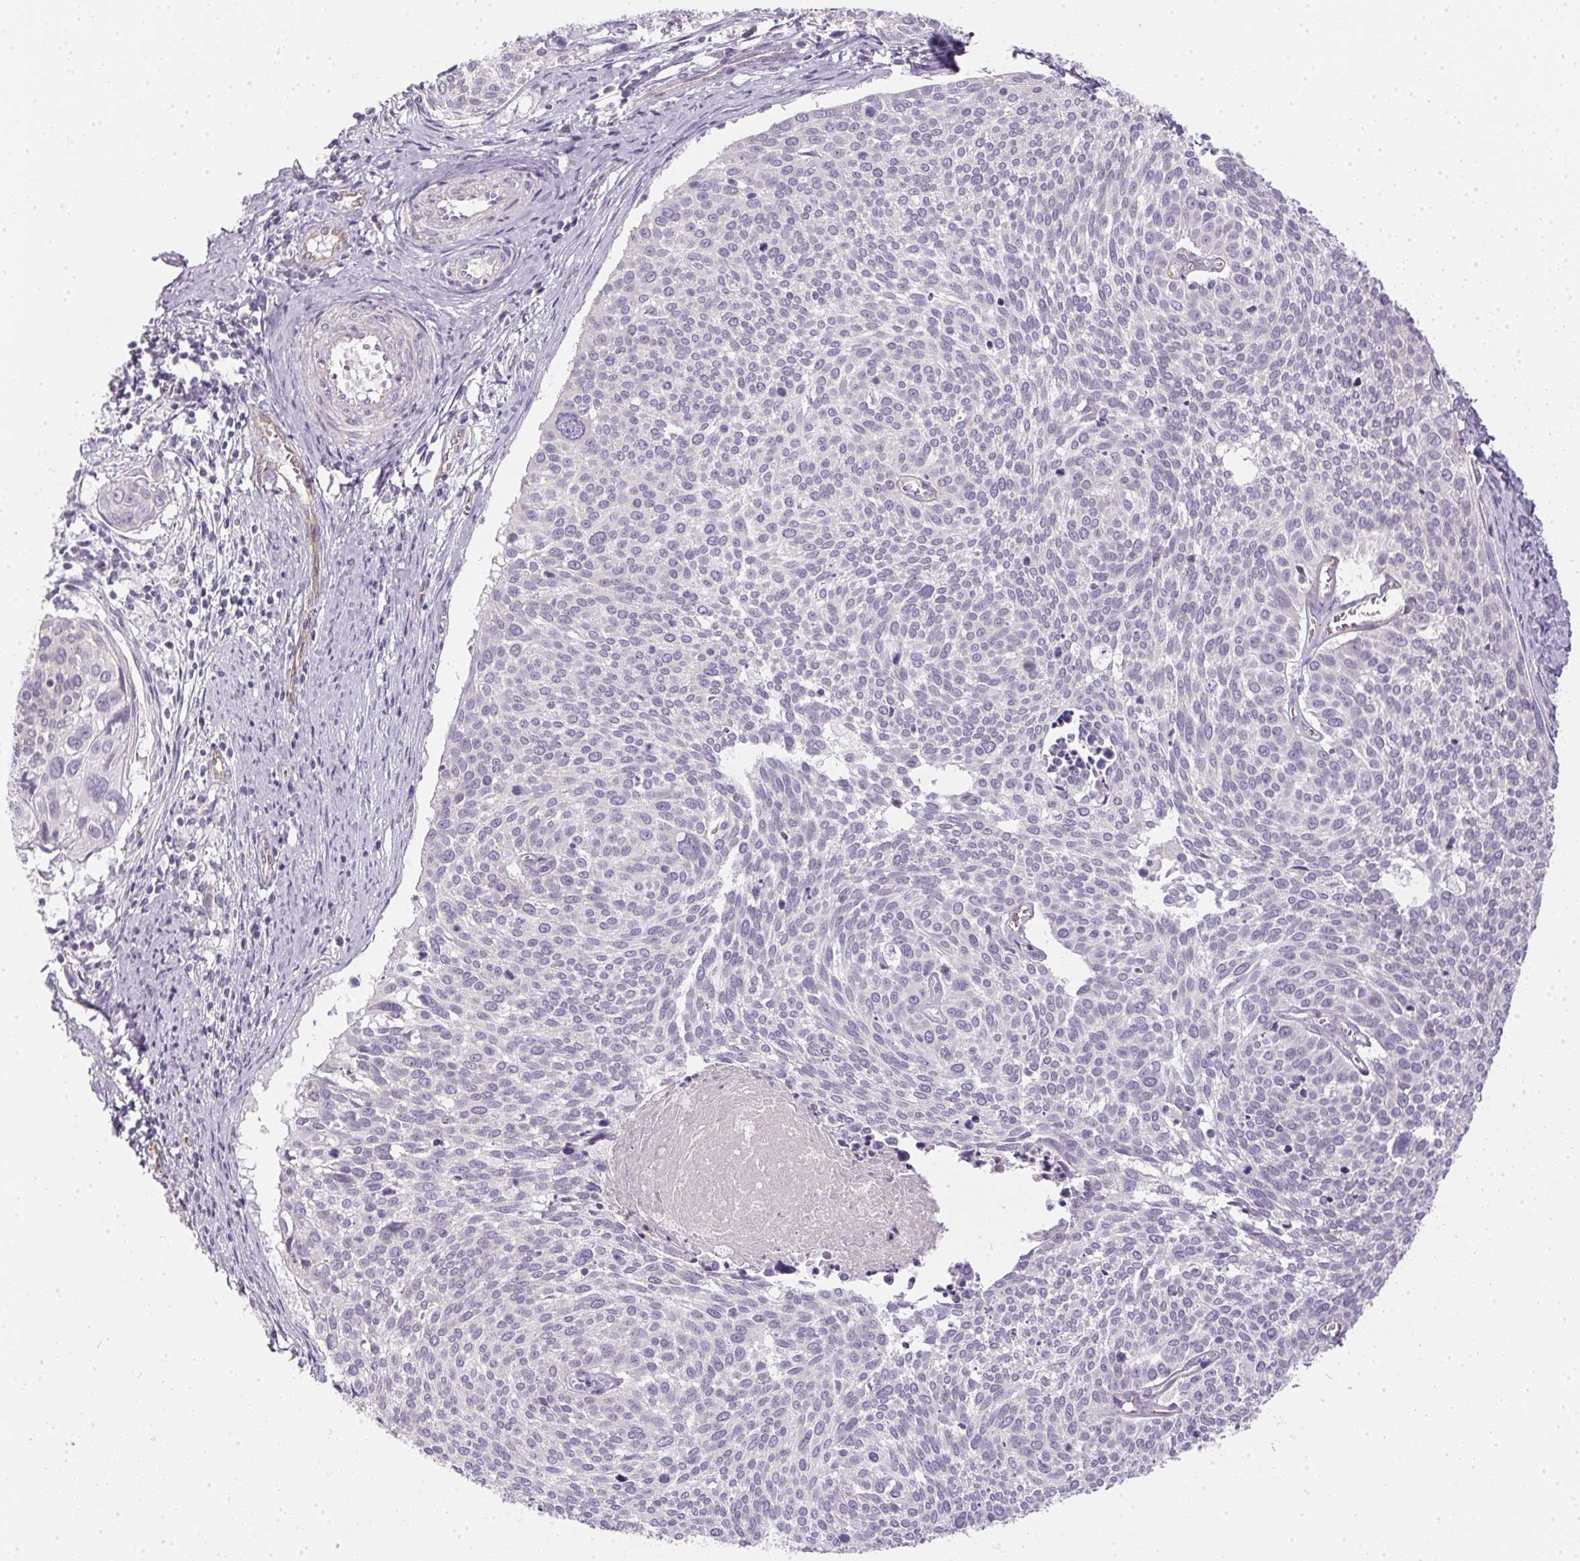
{"staining": {"intensity": "negative", "quantity": "none", "location": "none"}, "tissue": "cervical cancer", "cell_type": "Tumor cells", "image_type": "cancer", "snomed": [{"axis": "morphology", "description": "Squamous cell carcinoma, NOS"}, {"axis": "topography", "description": "Cervix"}], "caption": "There is no significant positivity in tumor cells of squamous cell carcinoma (cervical).", "gene": "SMYD1", "patient": {"sex": "female", "age": 39}}